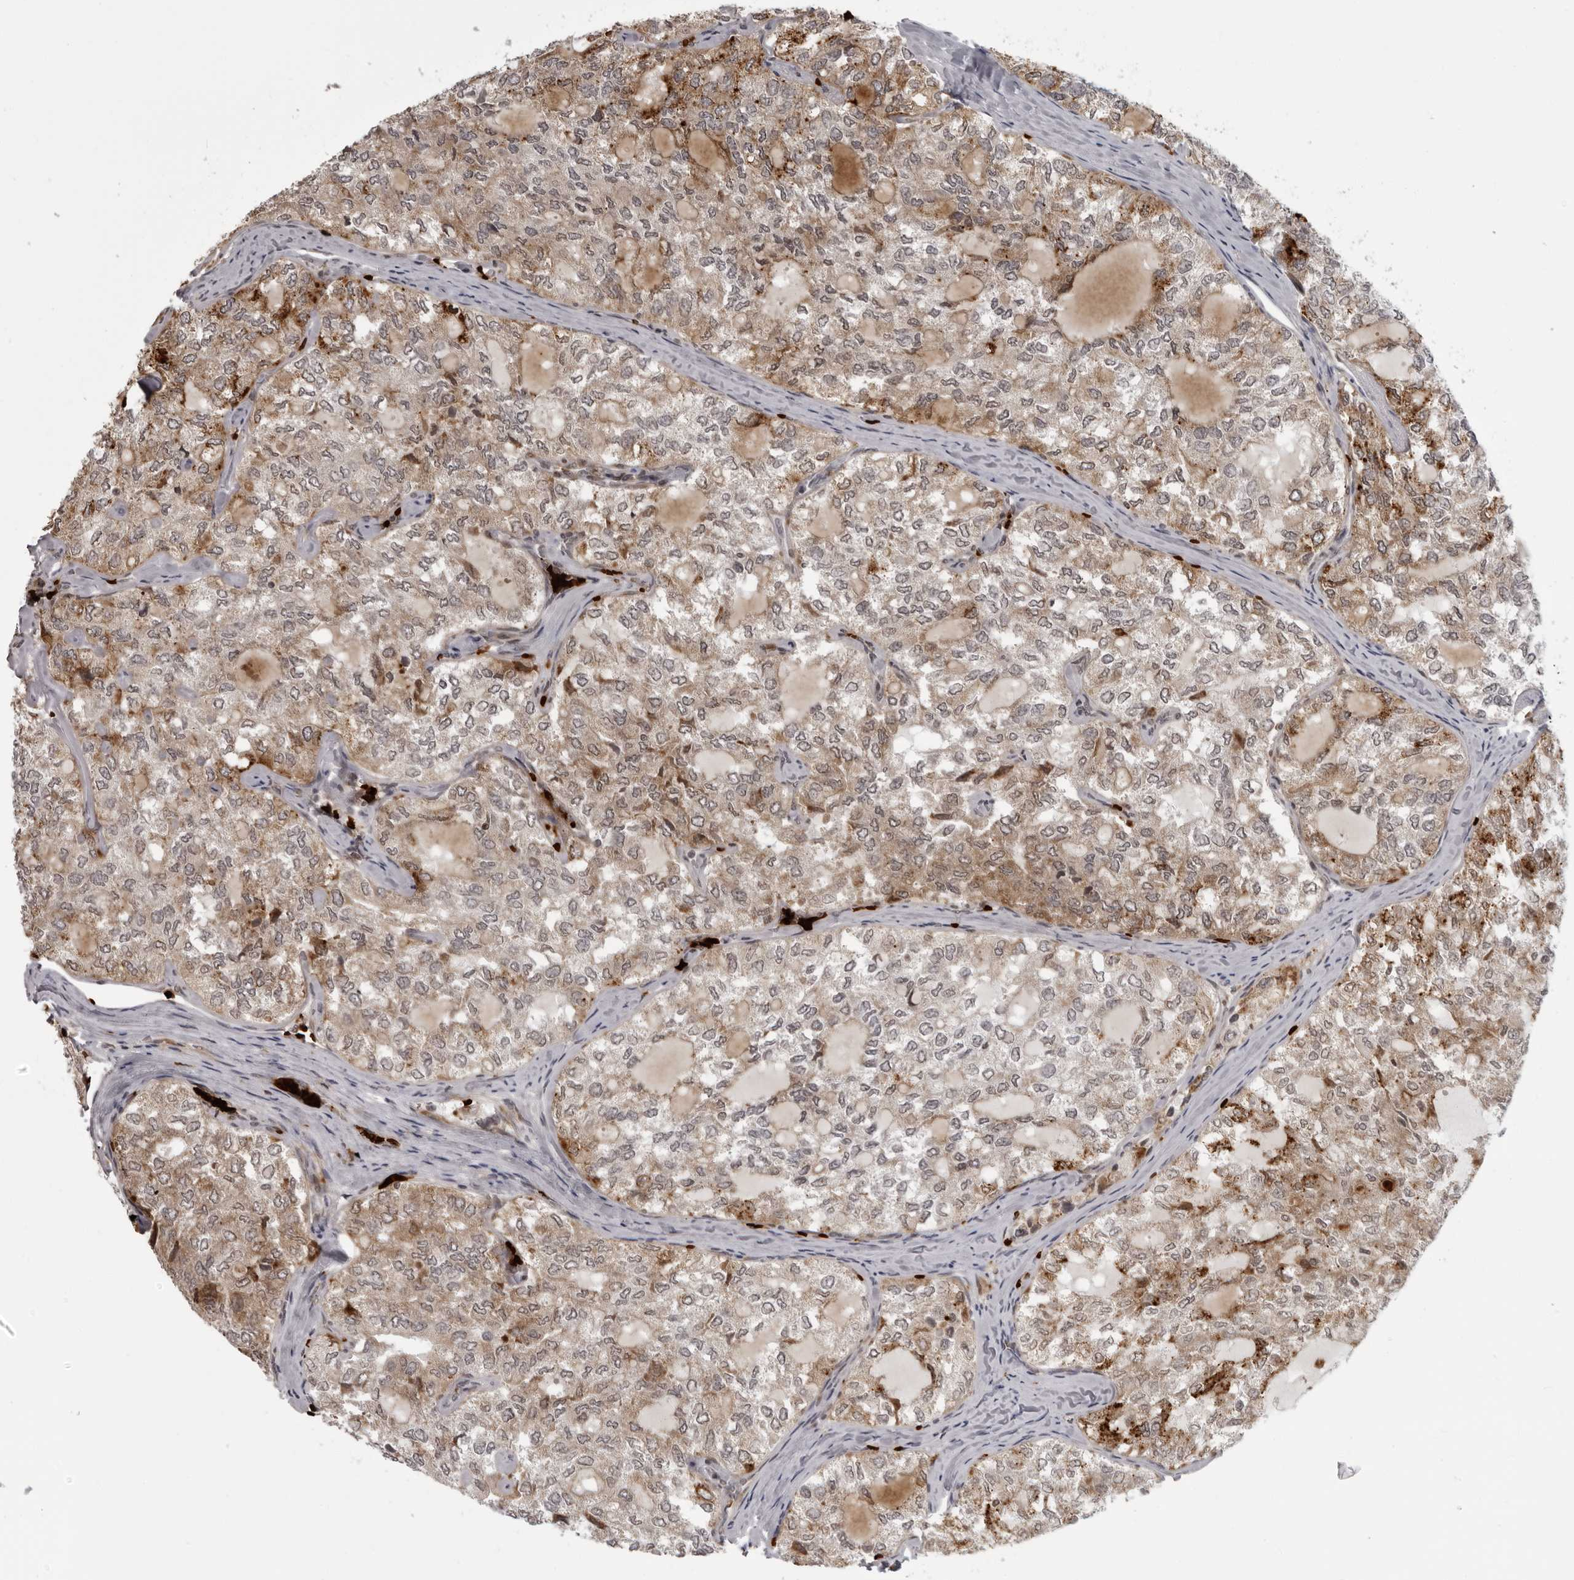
{"staining": {"intensity": "strong", "quantity": "25%-75%", "location": "cytoplasmic/membranous"}, "tissue": "thyroid cancer", "cell_type": "Tumor cells", "image_type": "cancer", "snomed": [{"axis": "morphology", "description": "Follicular adenoma carcinoma, NOS"}, {"axis": "topography", "description": "Thyroid gland"}], "caption": "Thyroid cancer stained for a protein (brown) shows strong cytoplasmic/membranous positive expression in about 25%-75% of tumor cells.", "gene": "THOP1", "patient": {"sex": "male", "age": 75}}